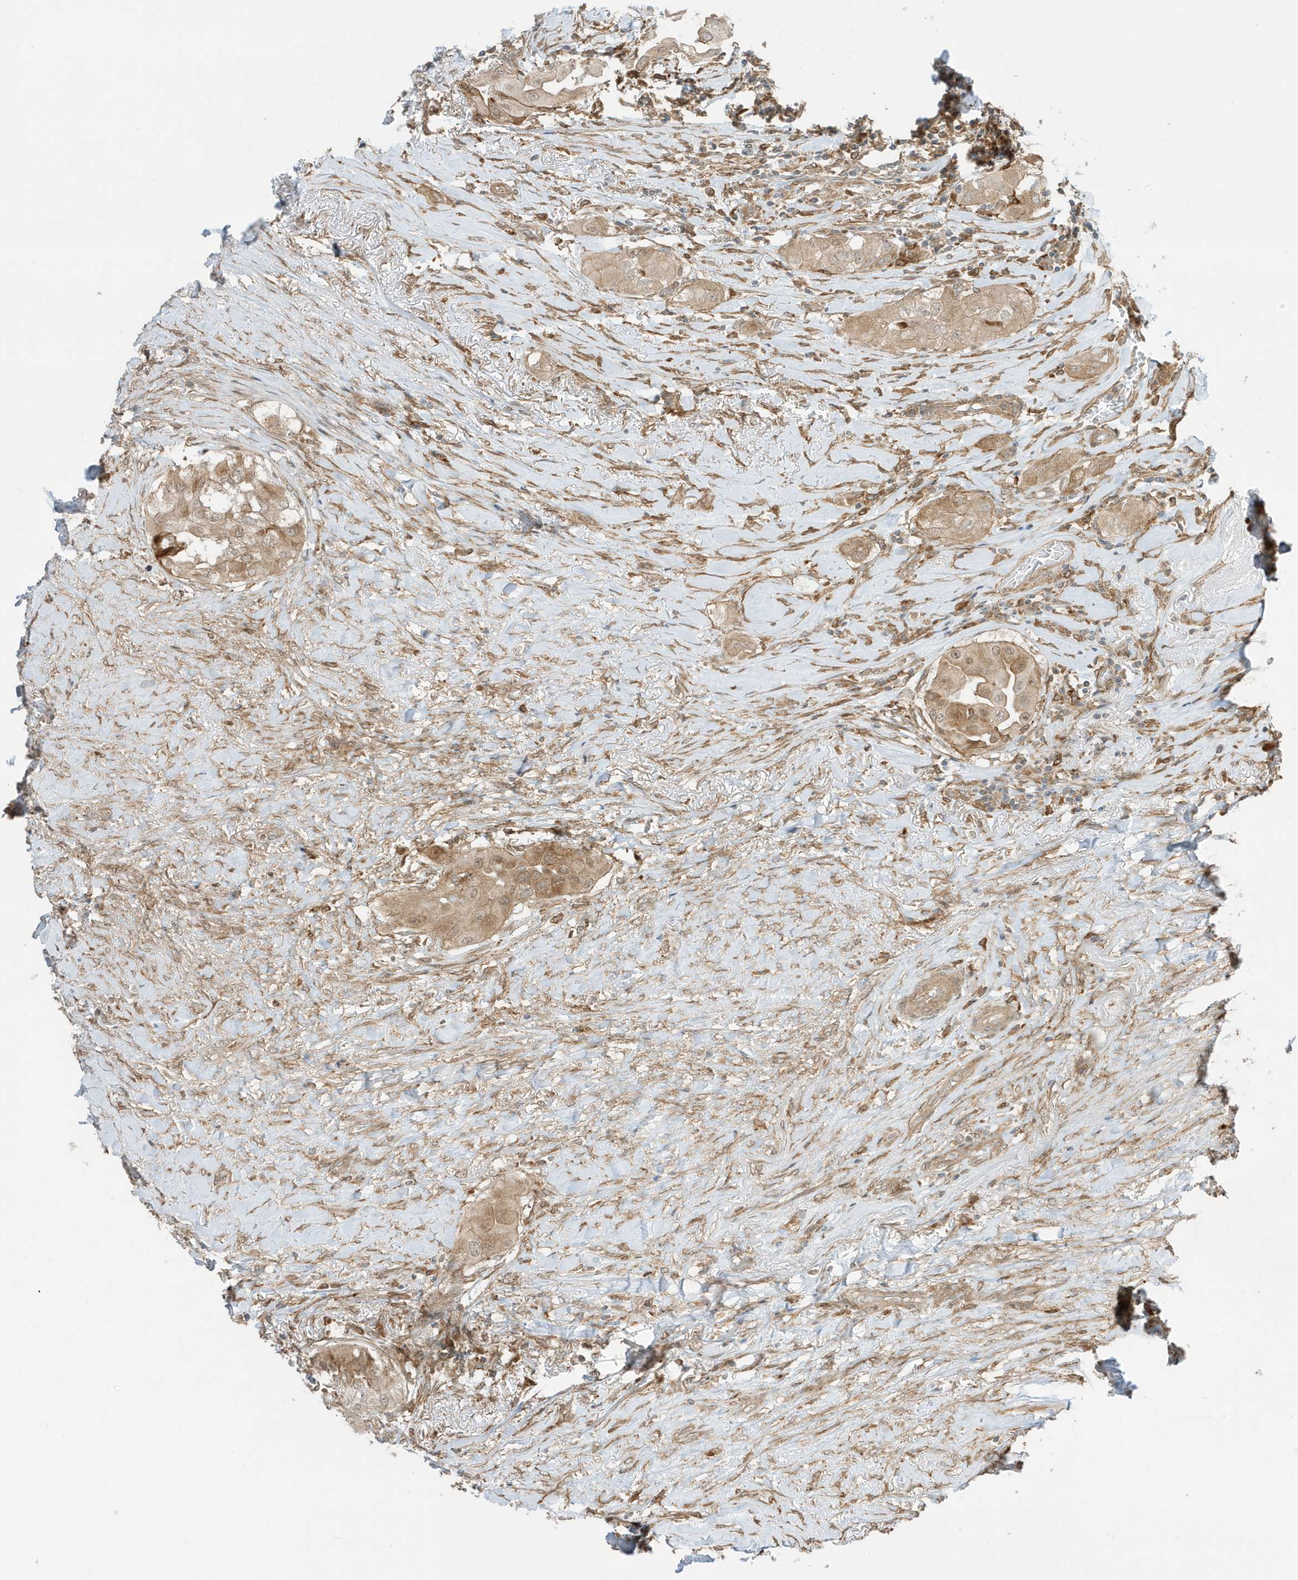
{"staining": {"intensity": "moderate", "quantity": ">75%", "location": "cytoplasmic/membranous"}, "tissue": "thyroid cancer", "cell_type": "Tumor cells", "image_type": "cancer", "snomed": [{"axis": "morphology", "description": "Papillary adenocarcinoma, NOS"}, {"axis": "topography", "description": "Thyroid gland"}], "caption": "Approximately >75% of tumor cells in human thyroid cancer demonstrate moderate cytoplasmic/membranous protein staining as visualized by brown immunohistochemical staining.", "gene": "SCARF2", "patient": {"sex": "female", "age": 59}}